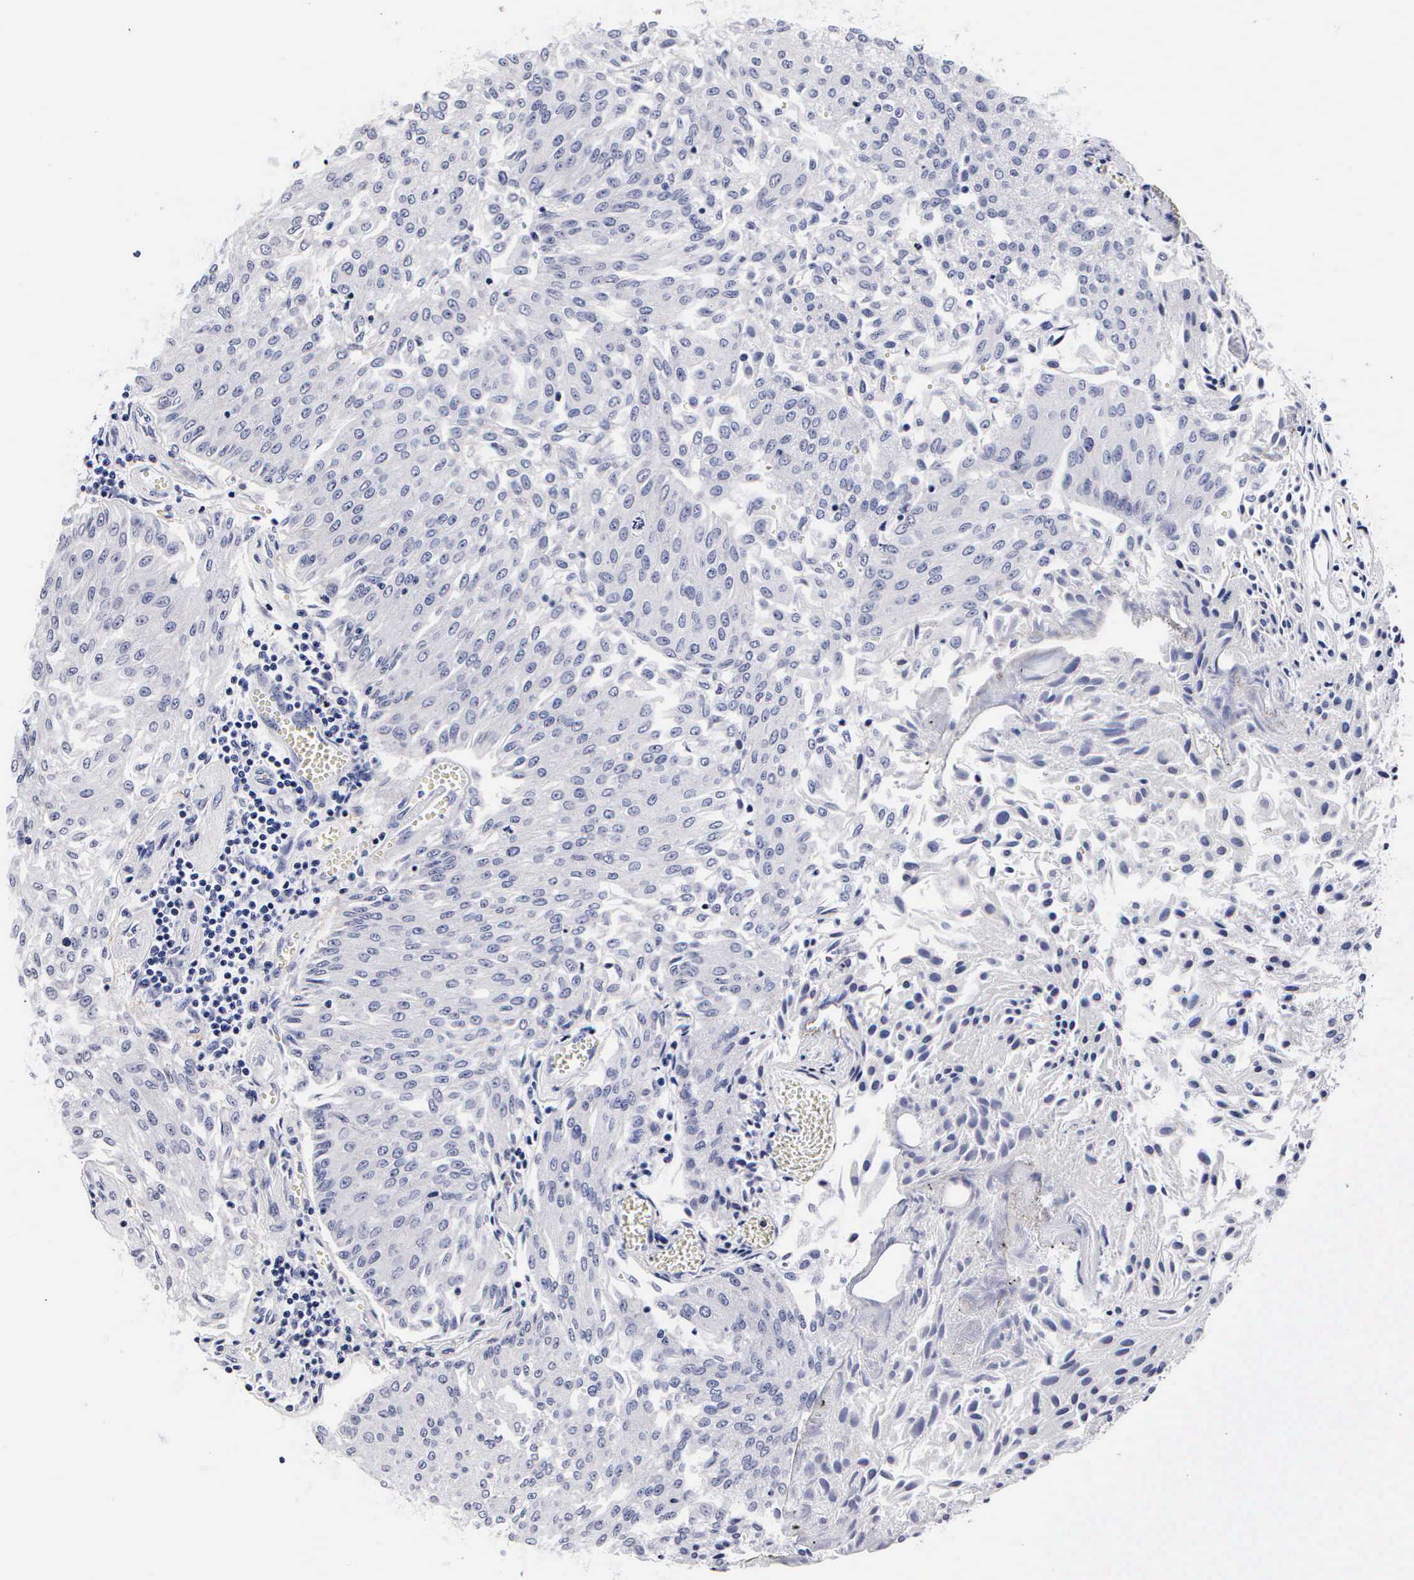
{"staining": {"intensity": "negative", "quantity": "none", "location": "none"}, "tissue": "urothelial cancer", "cell_type": "Tumor cells", "image_type": "cancer", "snomed": [{"axis": "morphology", "description": "Urothelial carcinoma, Low grade"}, {"axis": "topography", "description": "Urinary bladder"}], "caption": "There is no significant positivity in tumor cells of urothelial cancer.", "gene": "RNASE6", "patient": {"sex": "male", "age": 86}}